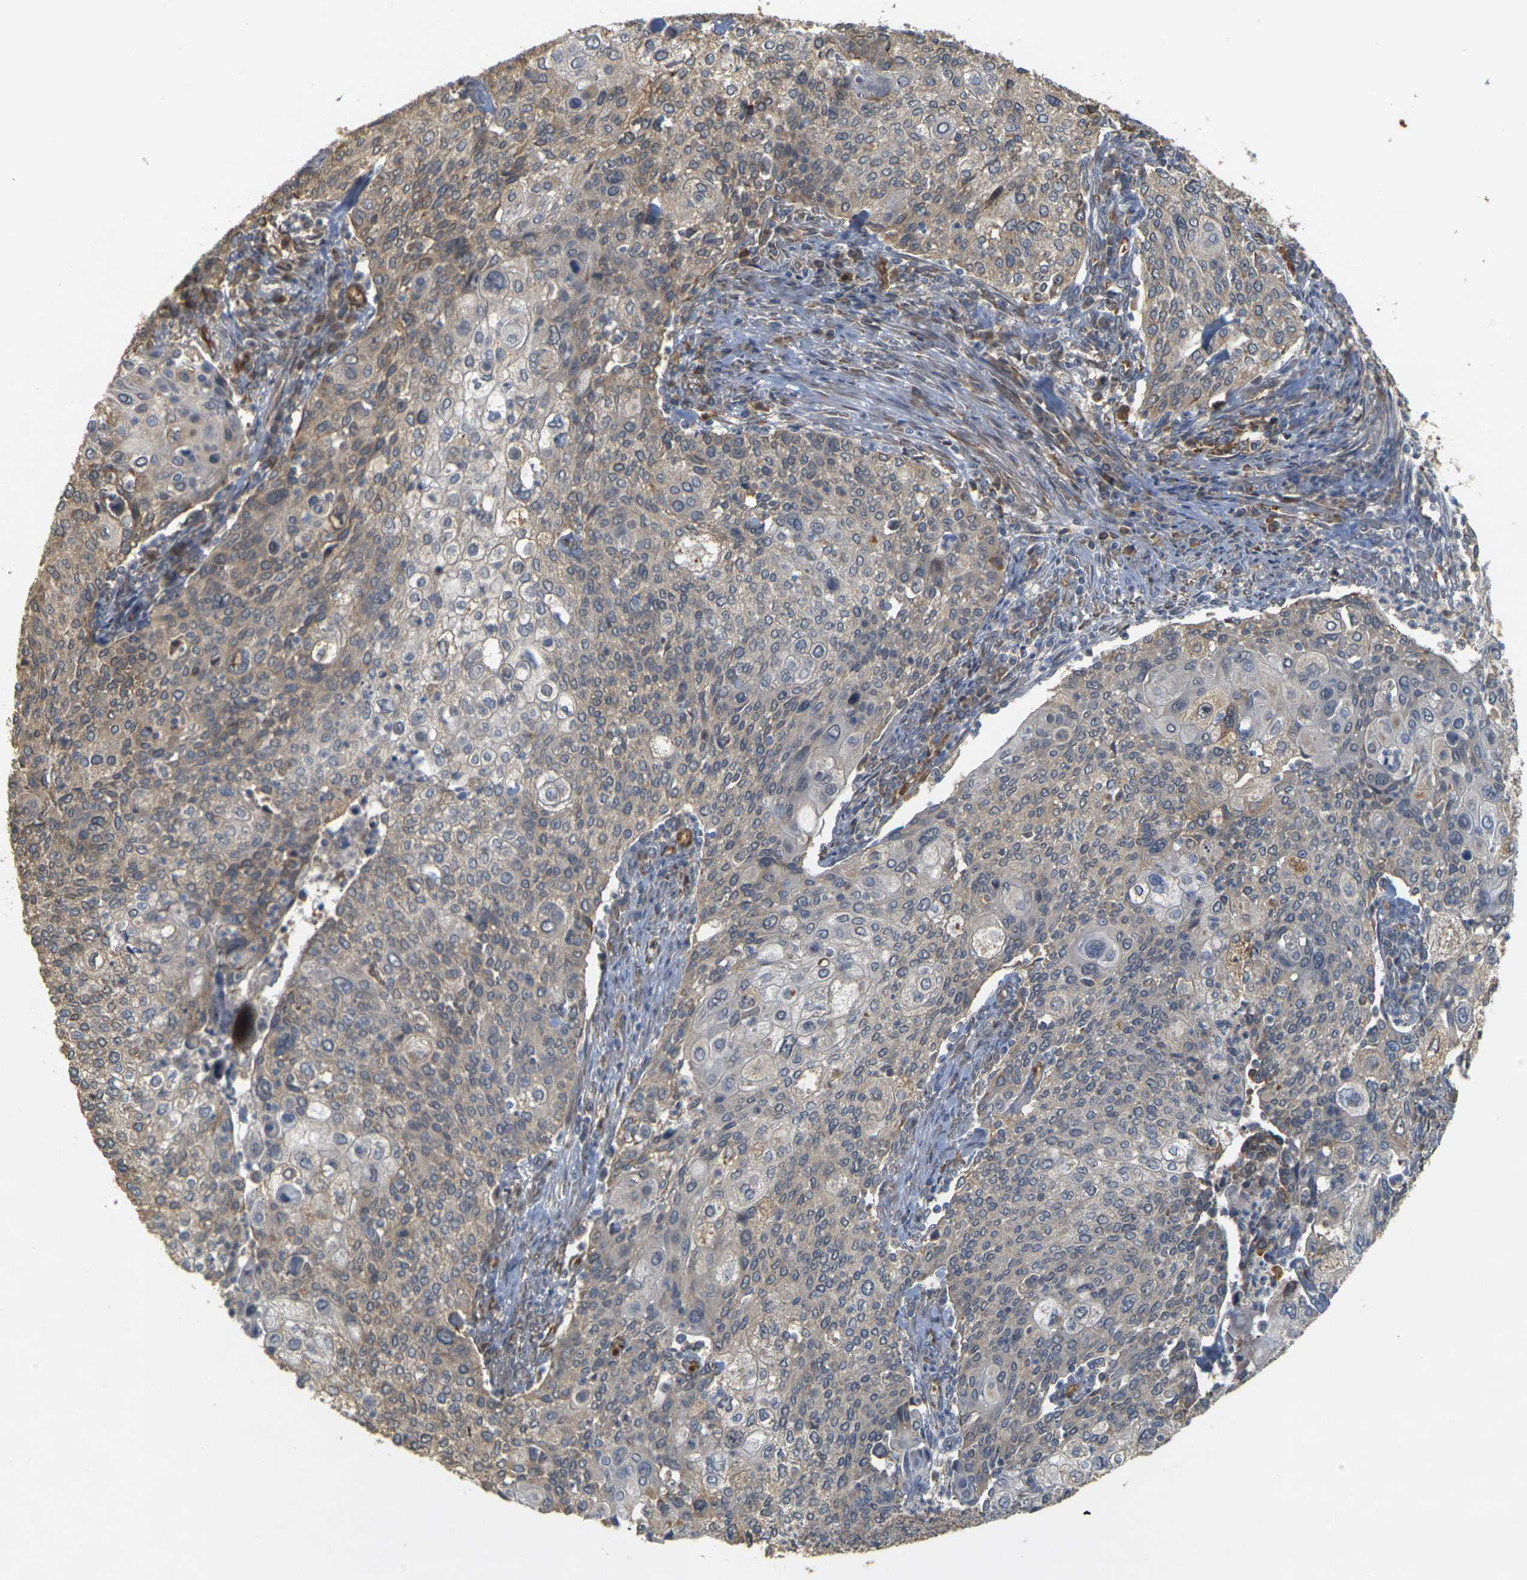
{"staining": {"intensity": "weak", "quantity": "<25%", "location": "cytoplasmic/membranous"}, "tissue": "cervical cancer", "cell_type": "Tumor cells", "image_type": "cancer", "snomed": [{"axis": "morphology", "description": "Squamous cell carcinoma, NOS"}, {"axis": "topography", "description": "Cervix"}], "caption": "Histopathology image shows no significant protein positivity in tumor cells of cervical cancer. Nuclei are stained in blue.", "gene": "MEGF9", "patient": {"sex": "female", "age": 40}}